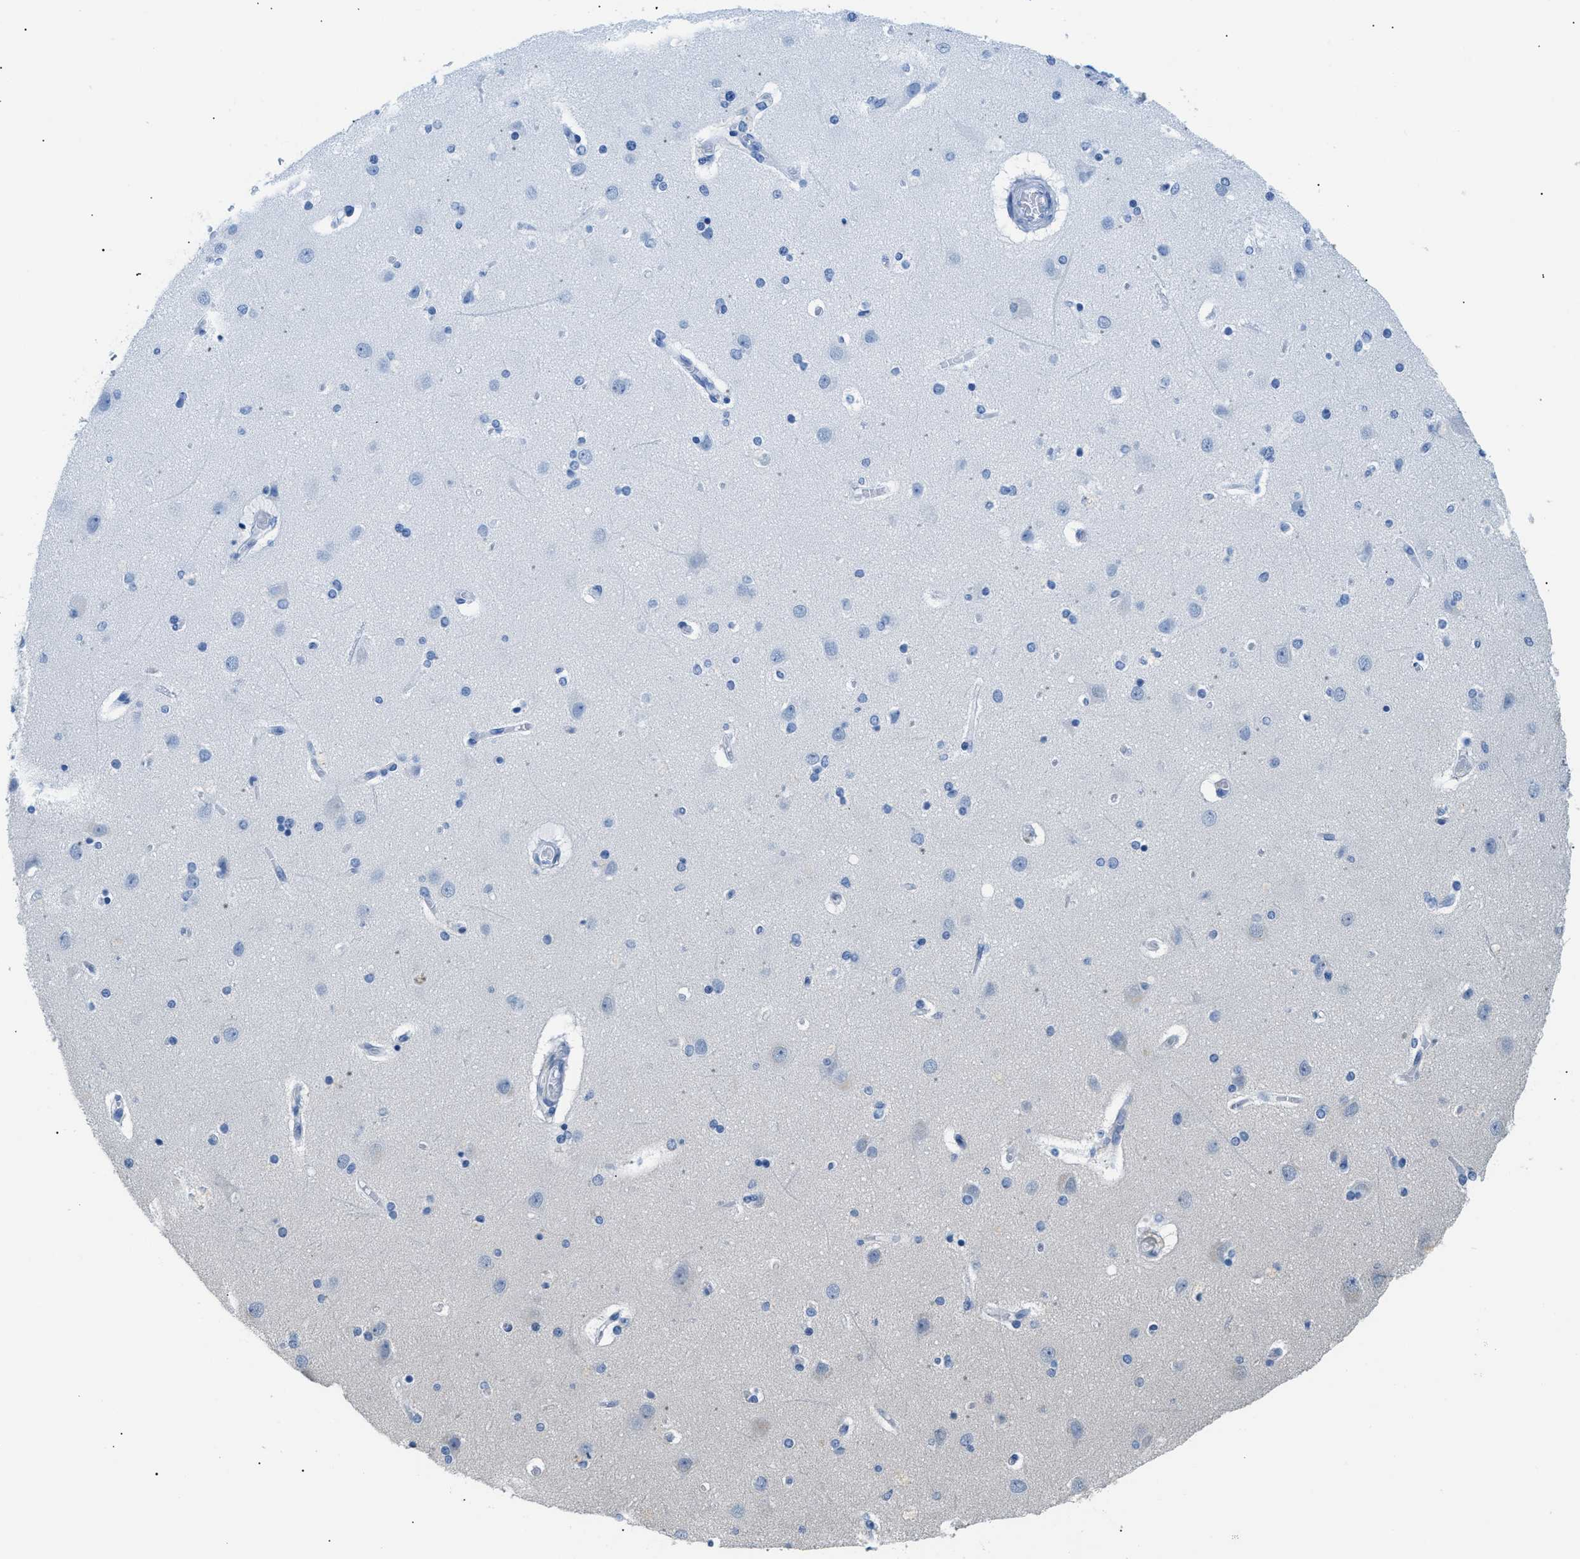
{"staining": {"intensity": "negative", "quantity": "none", "location": "none"}, "tissue": "cerebral cortex", "cell_type": "Endothelial cells", "image_type": "normal", "snomed": [{"axis": "morphology", "description": "Normal tissue, NOS"}, {"axis": "topography", "description": "Cerebral cortex"}], "caption": "Cerebral cortex was stained to show a protein in brown. There is no significant expression in endothelial cells. (DAB (3,3'-diaminobenzidine) immunohistochemistry (IHC), high magnification).", "gene": "FDCSP", "patient": {"sex": "female", "age": 54}}